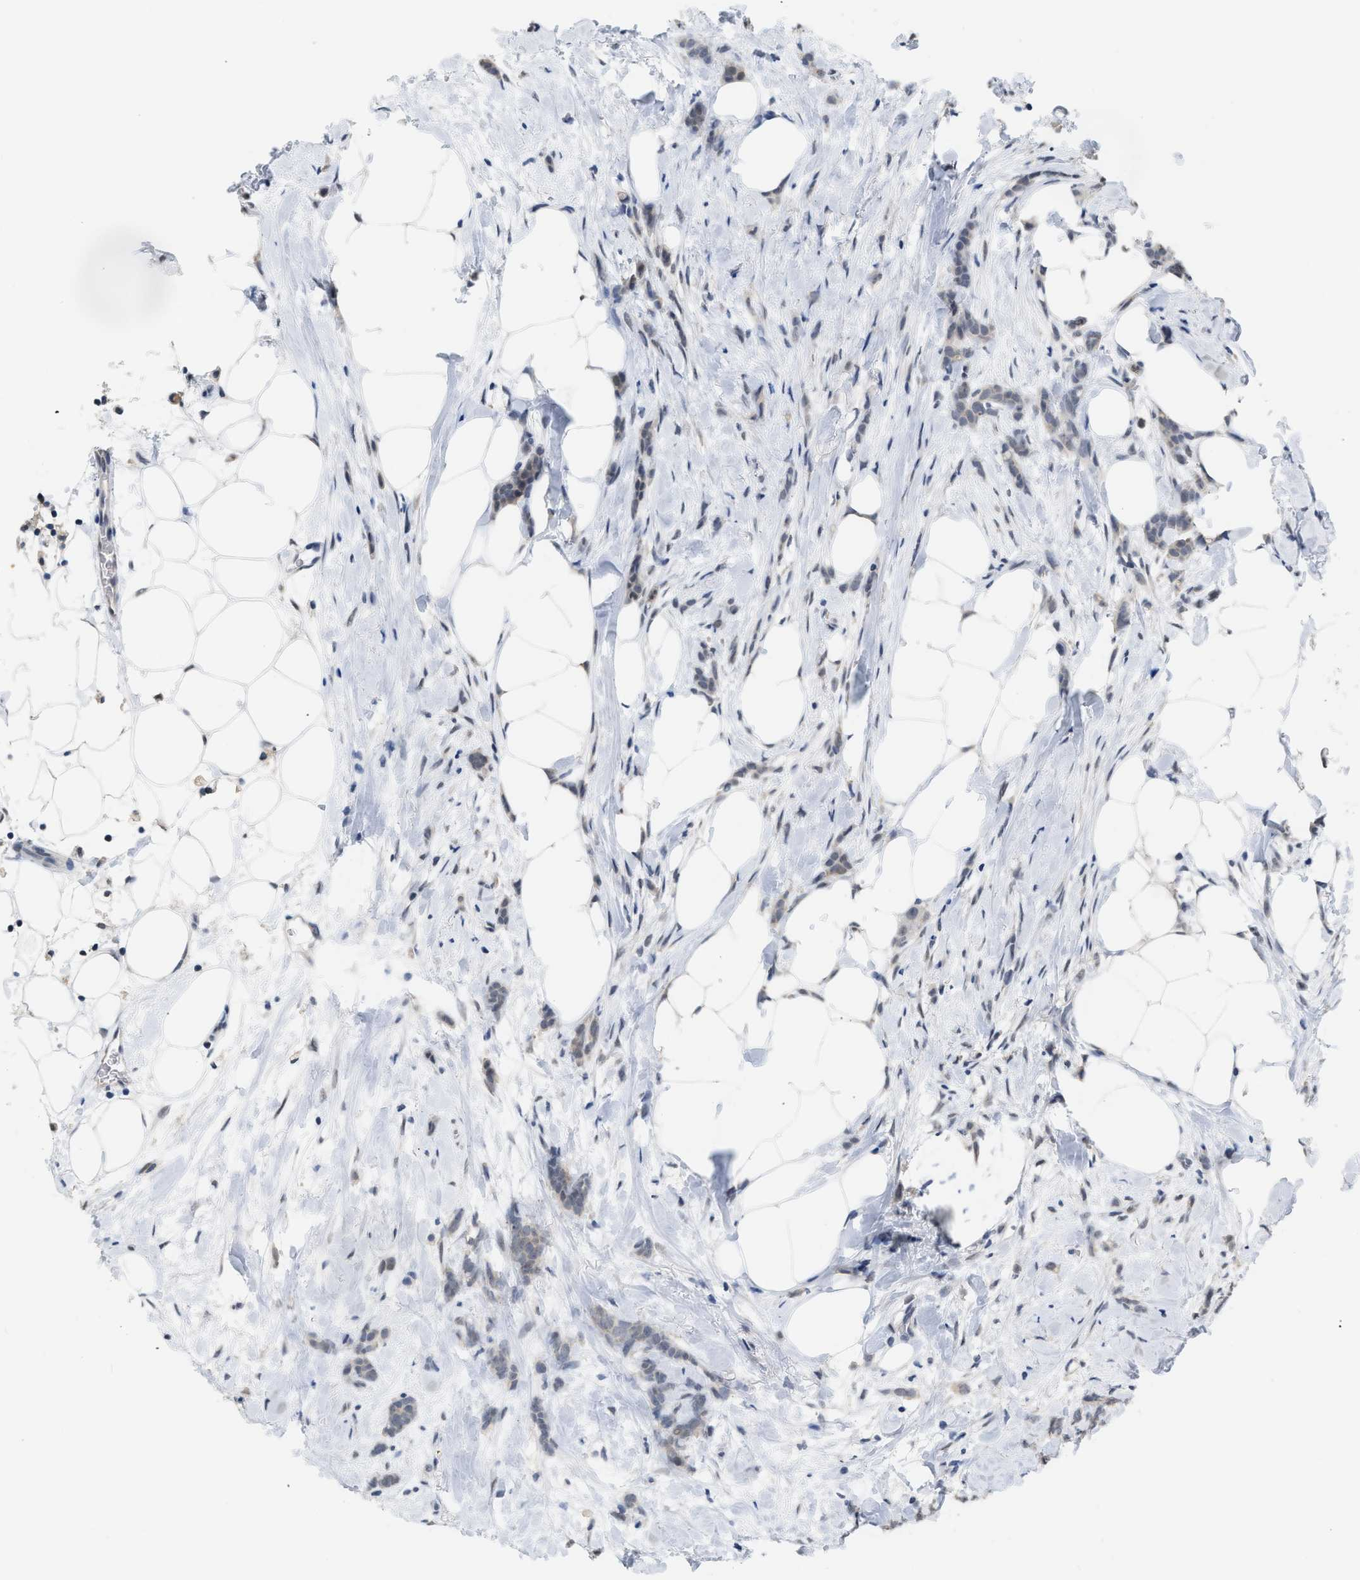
{"staining": {"intensity": "weak", "quantity": ">75%", "location": "cytoplasmic/membranous"}, "tissue": "breast cancer", "cell_type": "Tumor cells", "image_type": "cancer", "snomed": [{"axis": "morphology", "description": "Lobular carcinoma, in situ"}, {"axis": "morphology", "description": "Lobular carcinoma"}, {"axis": "topography", "description": "Breast"}], "caption": "Lobular carcinoma in situ (breast) tissue reveals weak cytoplasmic/membranous expression in approximately >75% of tumor cells", "gene": "BAIAP2L1", "patient": {"sex": "female", "age": 41}}